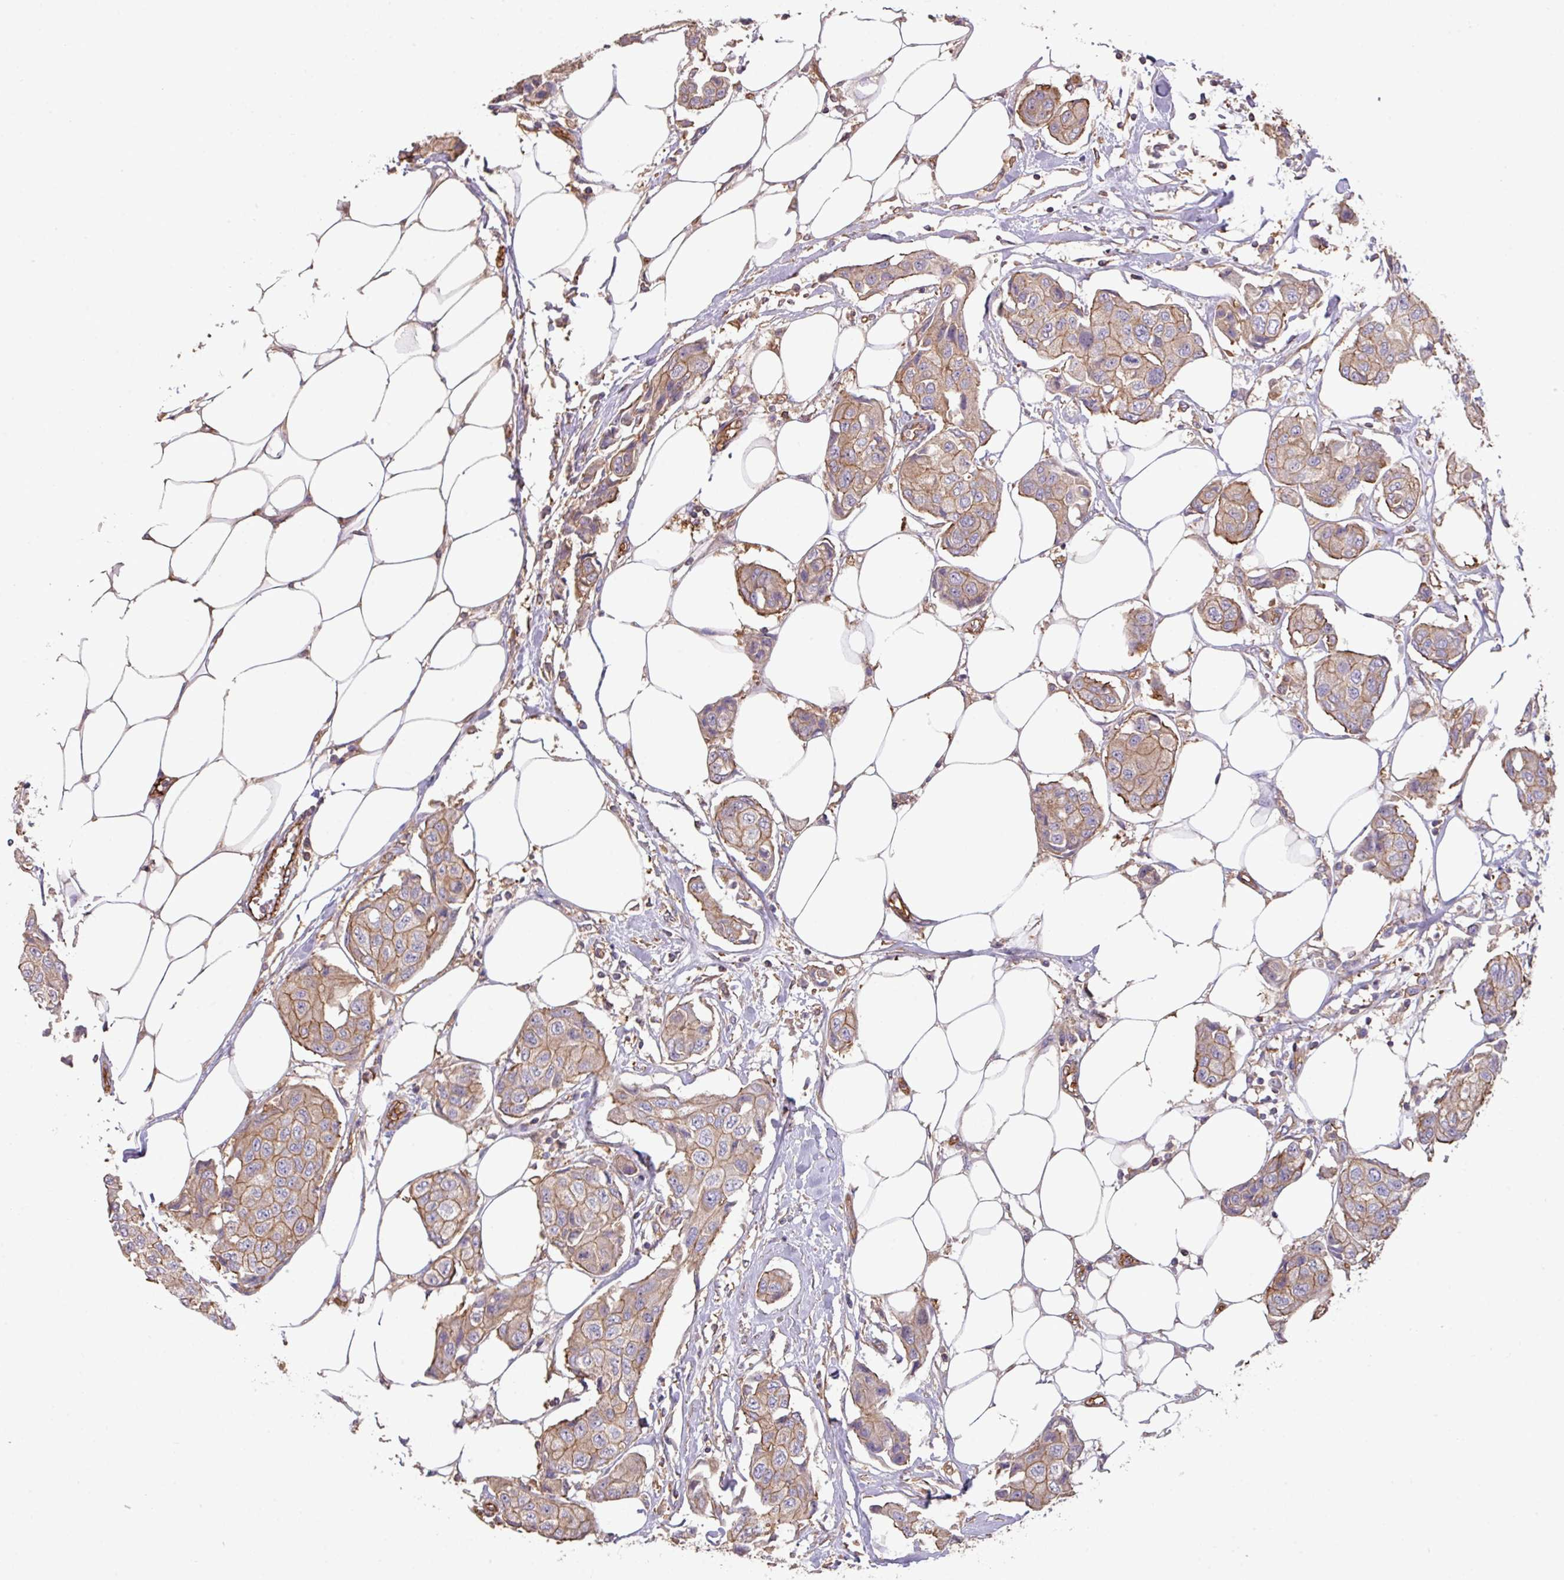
{"staining": {"intensity": "moderate", "quantity": ">75%", "location": "cytoplasmic/membranous"}, "tissue": "breast cancer", "cell_type": "Tumor cells", "image_type": "cancer", "snomed": [{"axis": "morphology", "description": "Duct carcinoma"}, {"axis": "topography", "description": "Breast"}, {"axis": "topography", "description": "Lymph node"}], "caption": "The photomicrograph displays immunohistochemical staining of breast invasive ductal carcinoma. There is moderate cytoplasmic/membranous expression is present in about >75% of tumor cells.", "gene": "CALML4", "patient": {"sex": "female", "age": 80}}